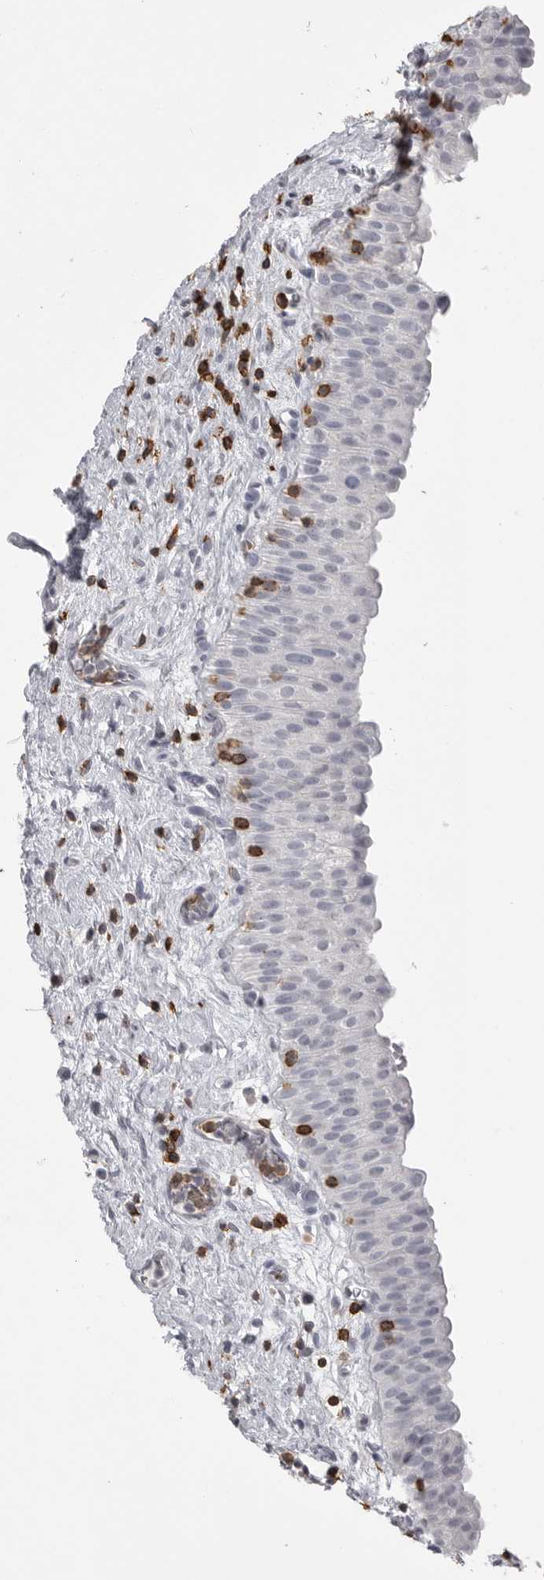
{"staining": {"intensity": "negative", "quantity": "none", "location": "none"}, "tissue": "urinary bladder", "cell_type": "Urothelial cells", "image_type": "normal", "snomed": [{"axis": "morphology", "description": "Normal tissue, NOS"}, {"axis": "topography", "description": "Urinary bladder"}], "caption": "Urothelial cells show no significant protein positivity in benign urinary bladder.", "gene": "ITGAL", "patient": {"sex": "male", "age": 82}}